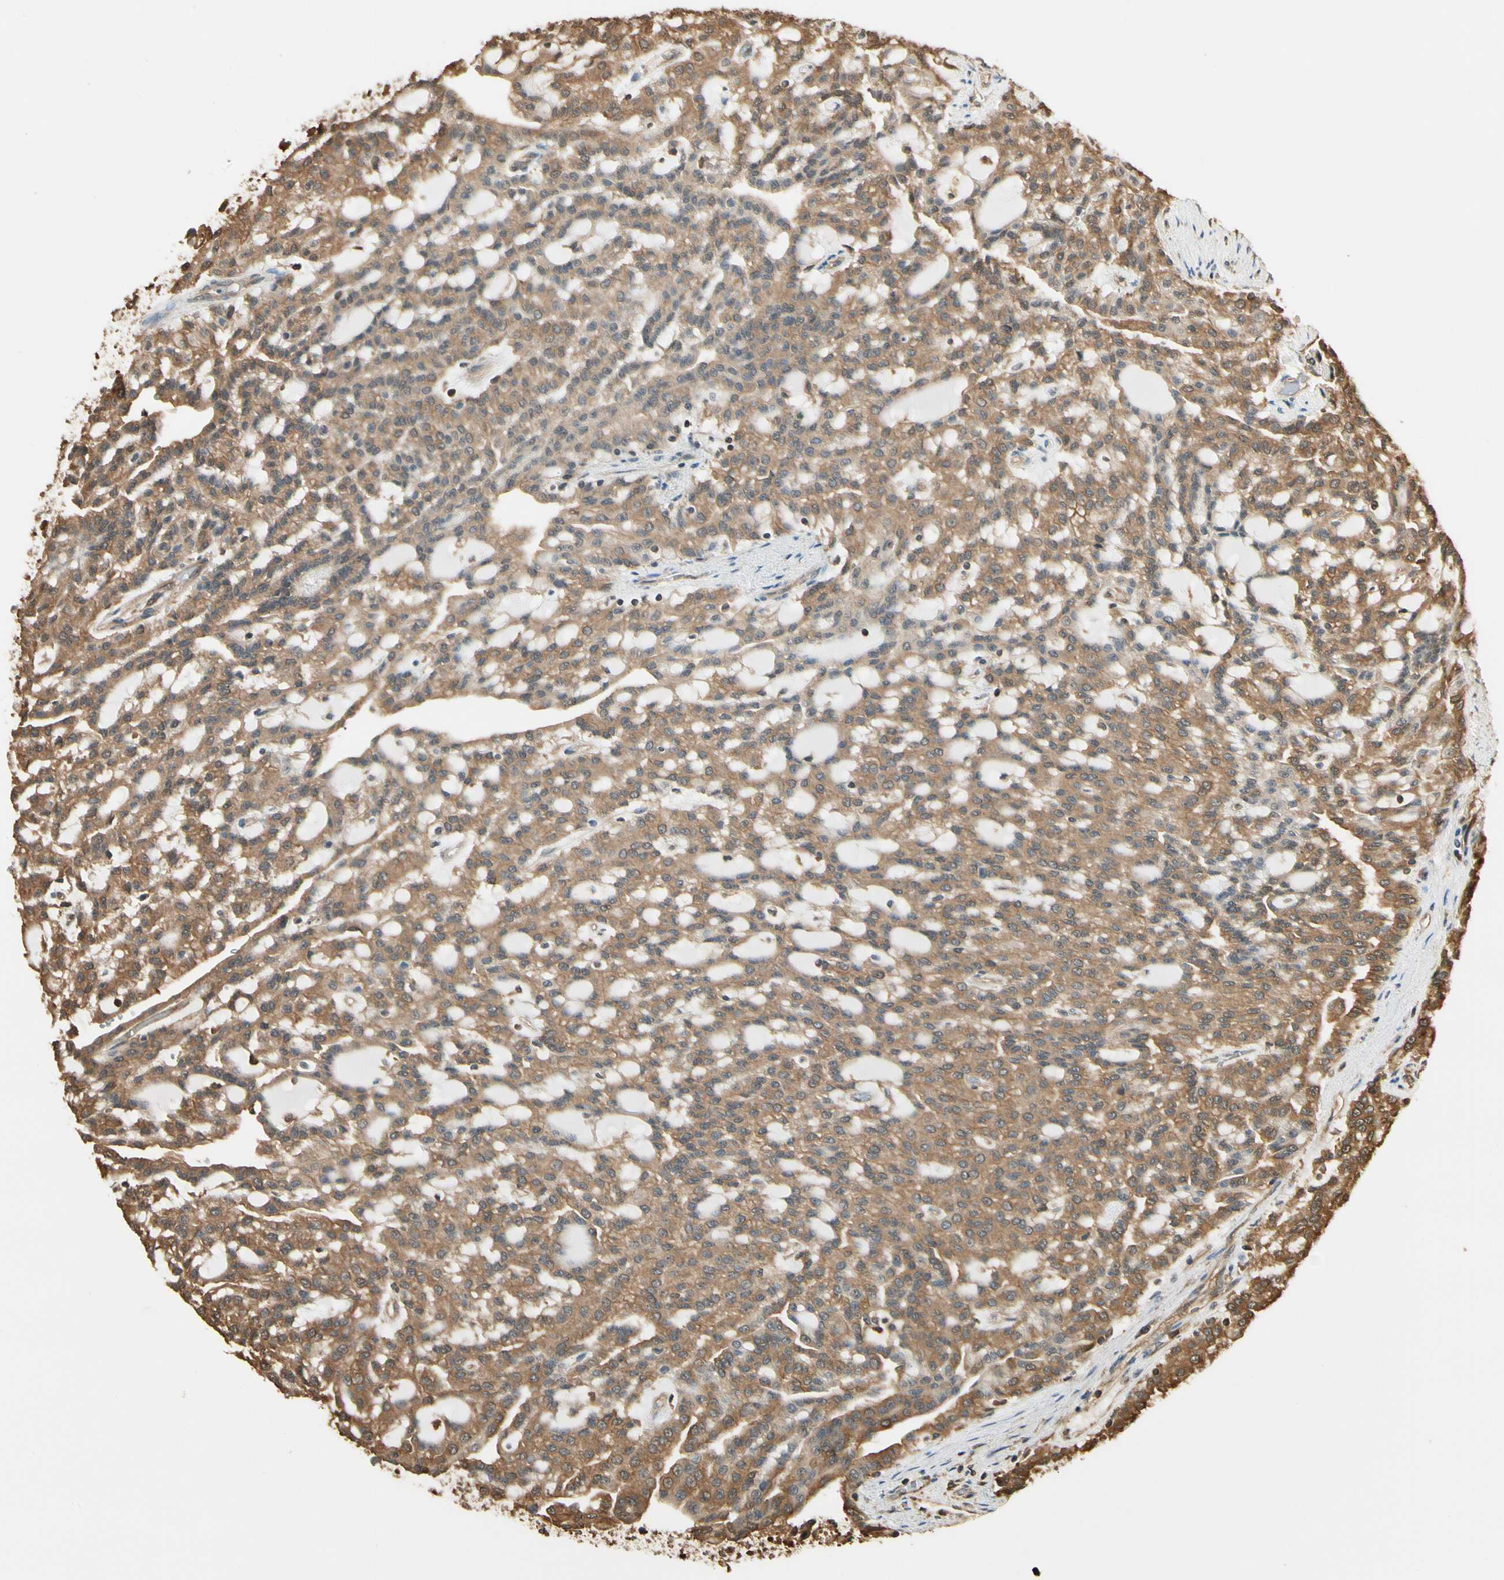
{"staining": {"intensity": "moderate", "quantity": ">75%", "location": "cytoplasmic/membranous"}, "tissue": "renal cancer", "cell_type": "Tumor cells", "image_type": "cancer", "snomed": [{"axis": "morphology", "description": "Adenocarcinoma, NOS"}, {"axis": "topography", "description": "Kidney"}], "caption": "The image displays a brown stain indicating the presence of a protein in the cytoplasmic/membranous of tumor cells in adenocarcinoma (renal).", "gene": "YWHAE", "patient": {"sex": "male", "age": 63}}